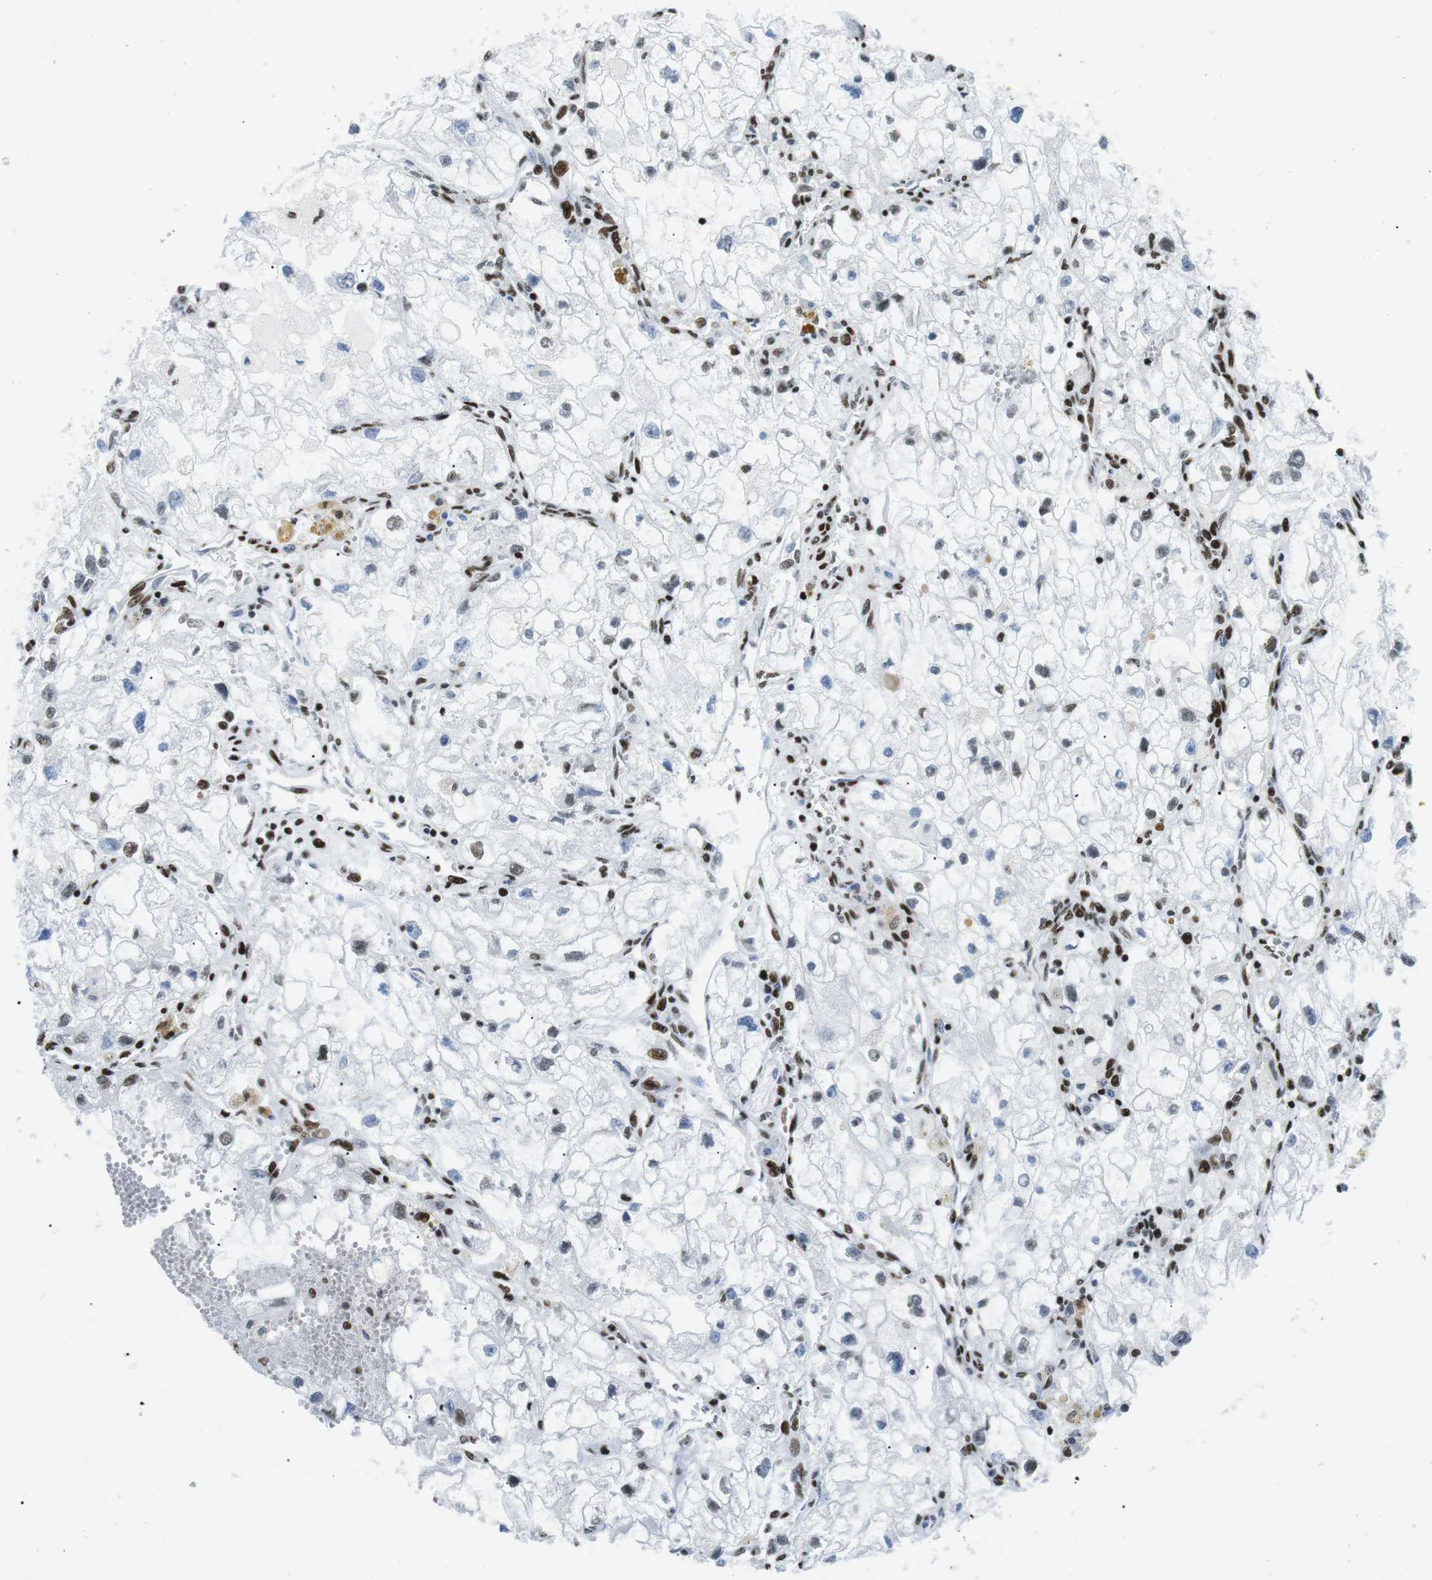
{"staining": {"intensity": "moderate", "quantity": "25%-75%", "location": "nuclear"}, "tissue": "renal cancer", "cell_type": "Tumor cells", "image_type": "cancer", "snomed": [{"axis": "morphology", "description": "Adenocarcinoma, NOS"}, {"axis": "topography", "description": "Kidney"}], "caption": "A high-resolution image shows immunohistochemistry staining of adenocarcinoma (renal), which displays moderate nuclear positivity in about 25%-75% of tumor cells.", "gene": "ARID1A", "patient": {"sex": "female", "age": 70}}